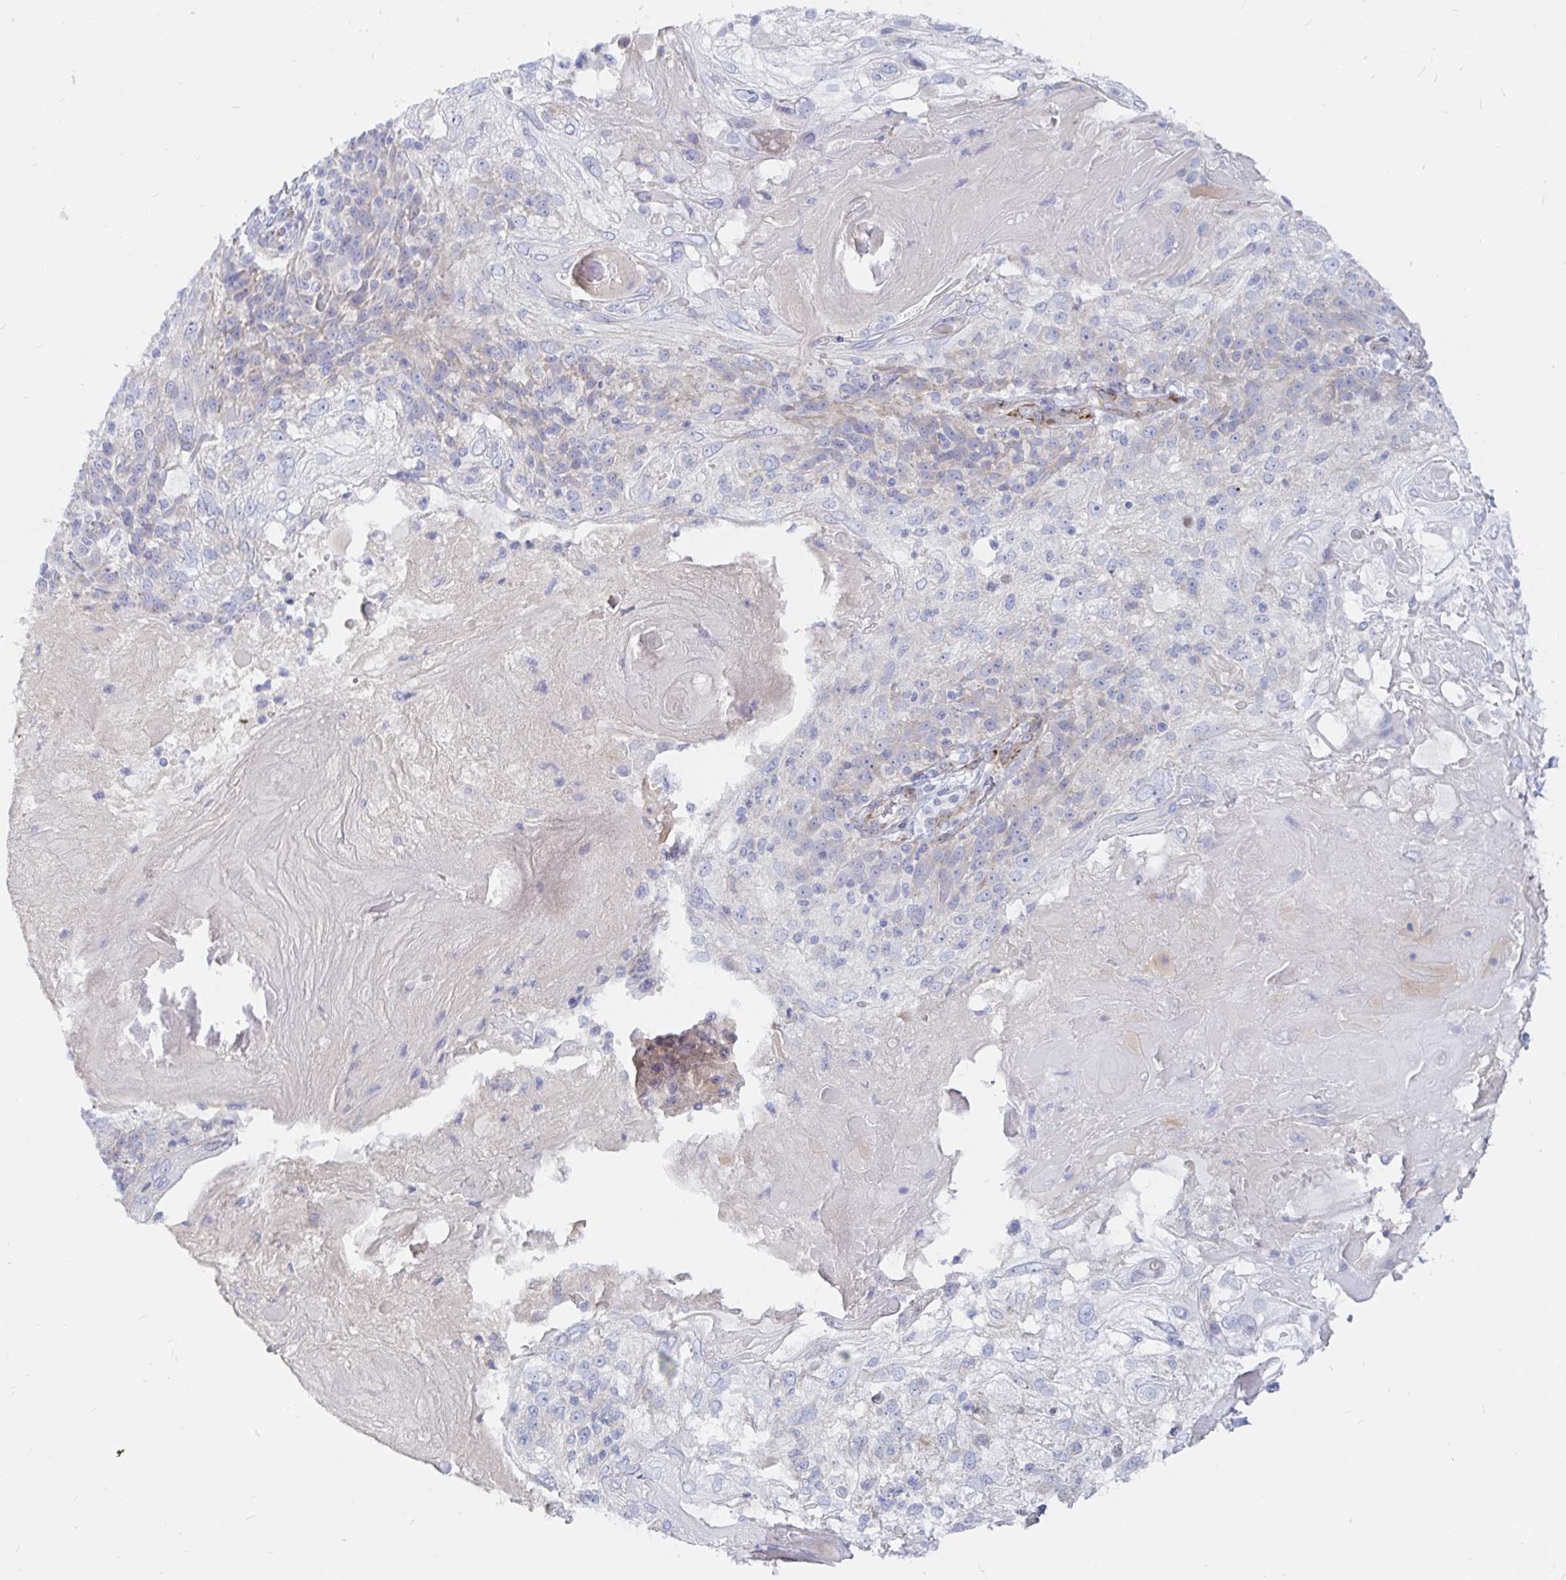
{"staining": {"intensity": "negative", "quantity": "none", "location": "none"}, "tissue": "skin cancer", "cell_type": "Tumor cells", "image_type": "cancer", "snomed": [{"axis": "morphology", "description": "Normal tissue, NOS"}, {"axis": "morphology", "description": "Squamous cell carcinoma, NOS"}, {"axis": "topography", "description": "Skin"}], "caption": "Immunohistochemistry photomicrograph of squamous cell carcinoma (skin) stained for a protein (brown), which exhibits no expression in tumor cells. The staining was performed using DAB to visualize the protein expression in brown, while the nuclei were stained in blue with hematoxylin (Magnification: 20x).", "gene": "COX16", "patient": {"sex": "female", "age": 83}}